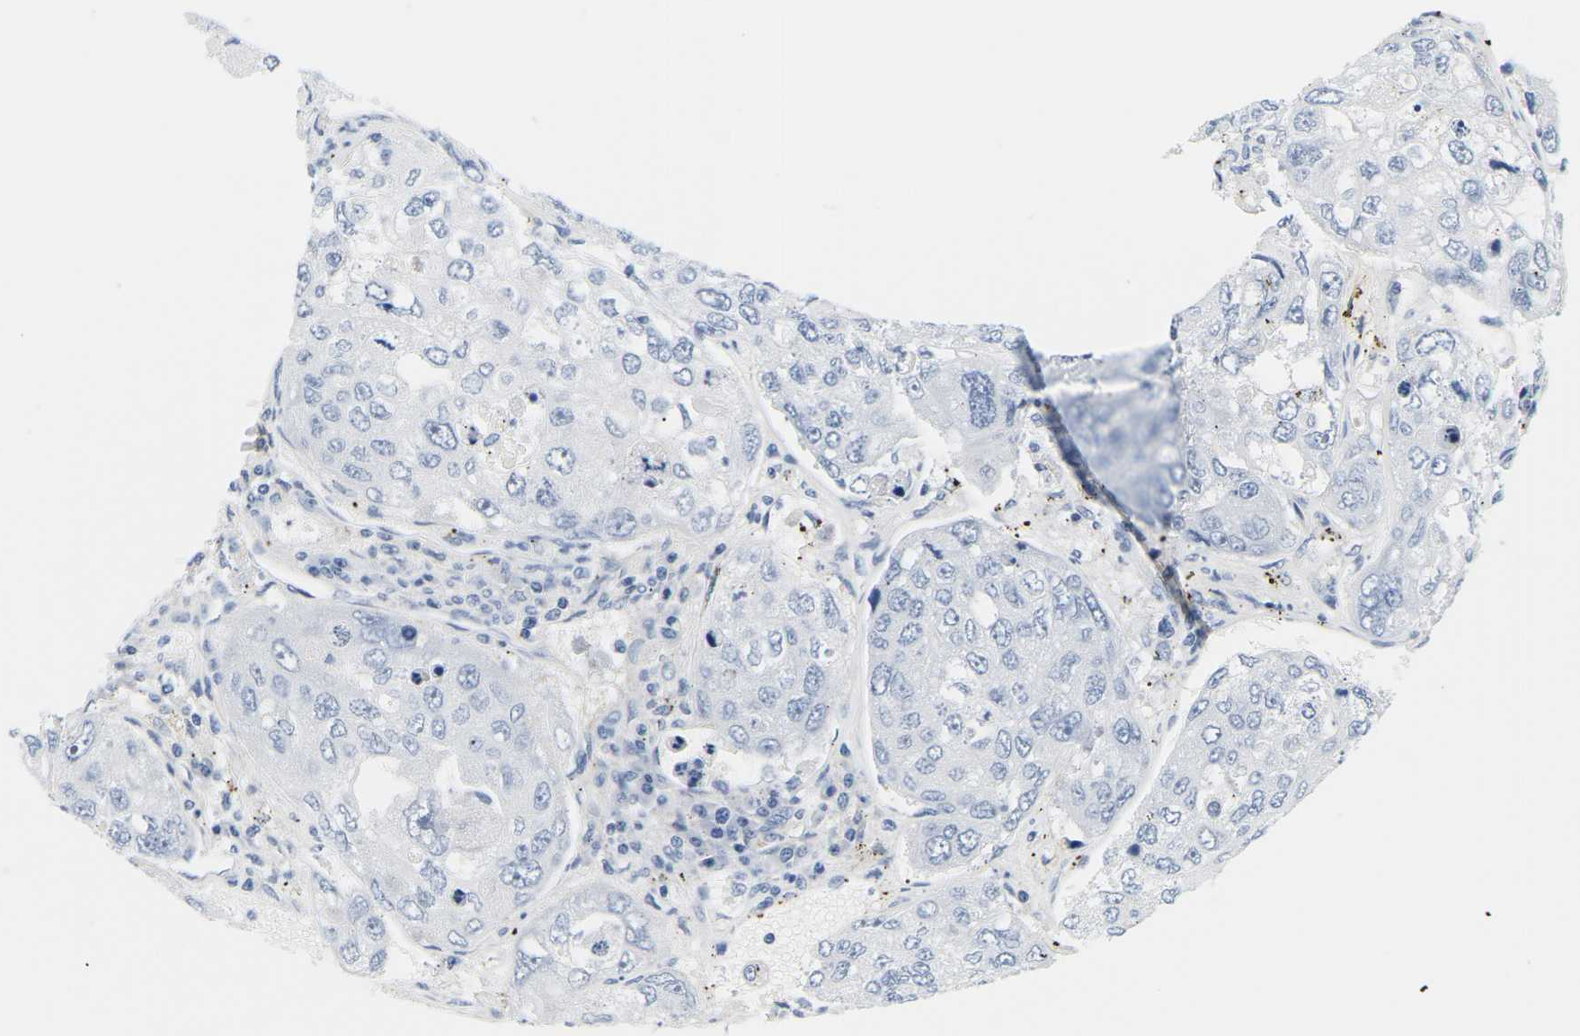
{"staining": {"intensity": "negative", "quantity": "none", "location": "none"}, "tissue": "urothelial cancer", "cell_type": "Tumor cells", "image_type": "cancer", "snomed": [{"axis": "morphology", "description": "Urothelial carcinoma, High grade"}, {"axis": "topography", "description": "Lymph node"}, {"axis": "topography", "description": "Urinary bladder"}], "caption": "This is an immunohistochemistry photomicrograph of urothelial cancer. There is no staining in tumor cells.", "gene": "APOB", "patient": {"sex": "male", "age": 51}}